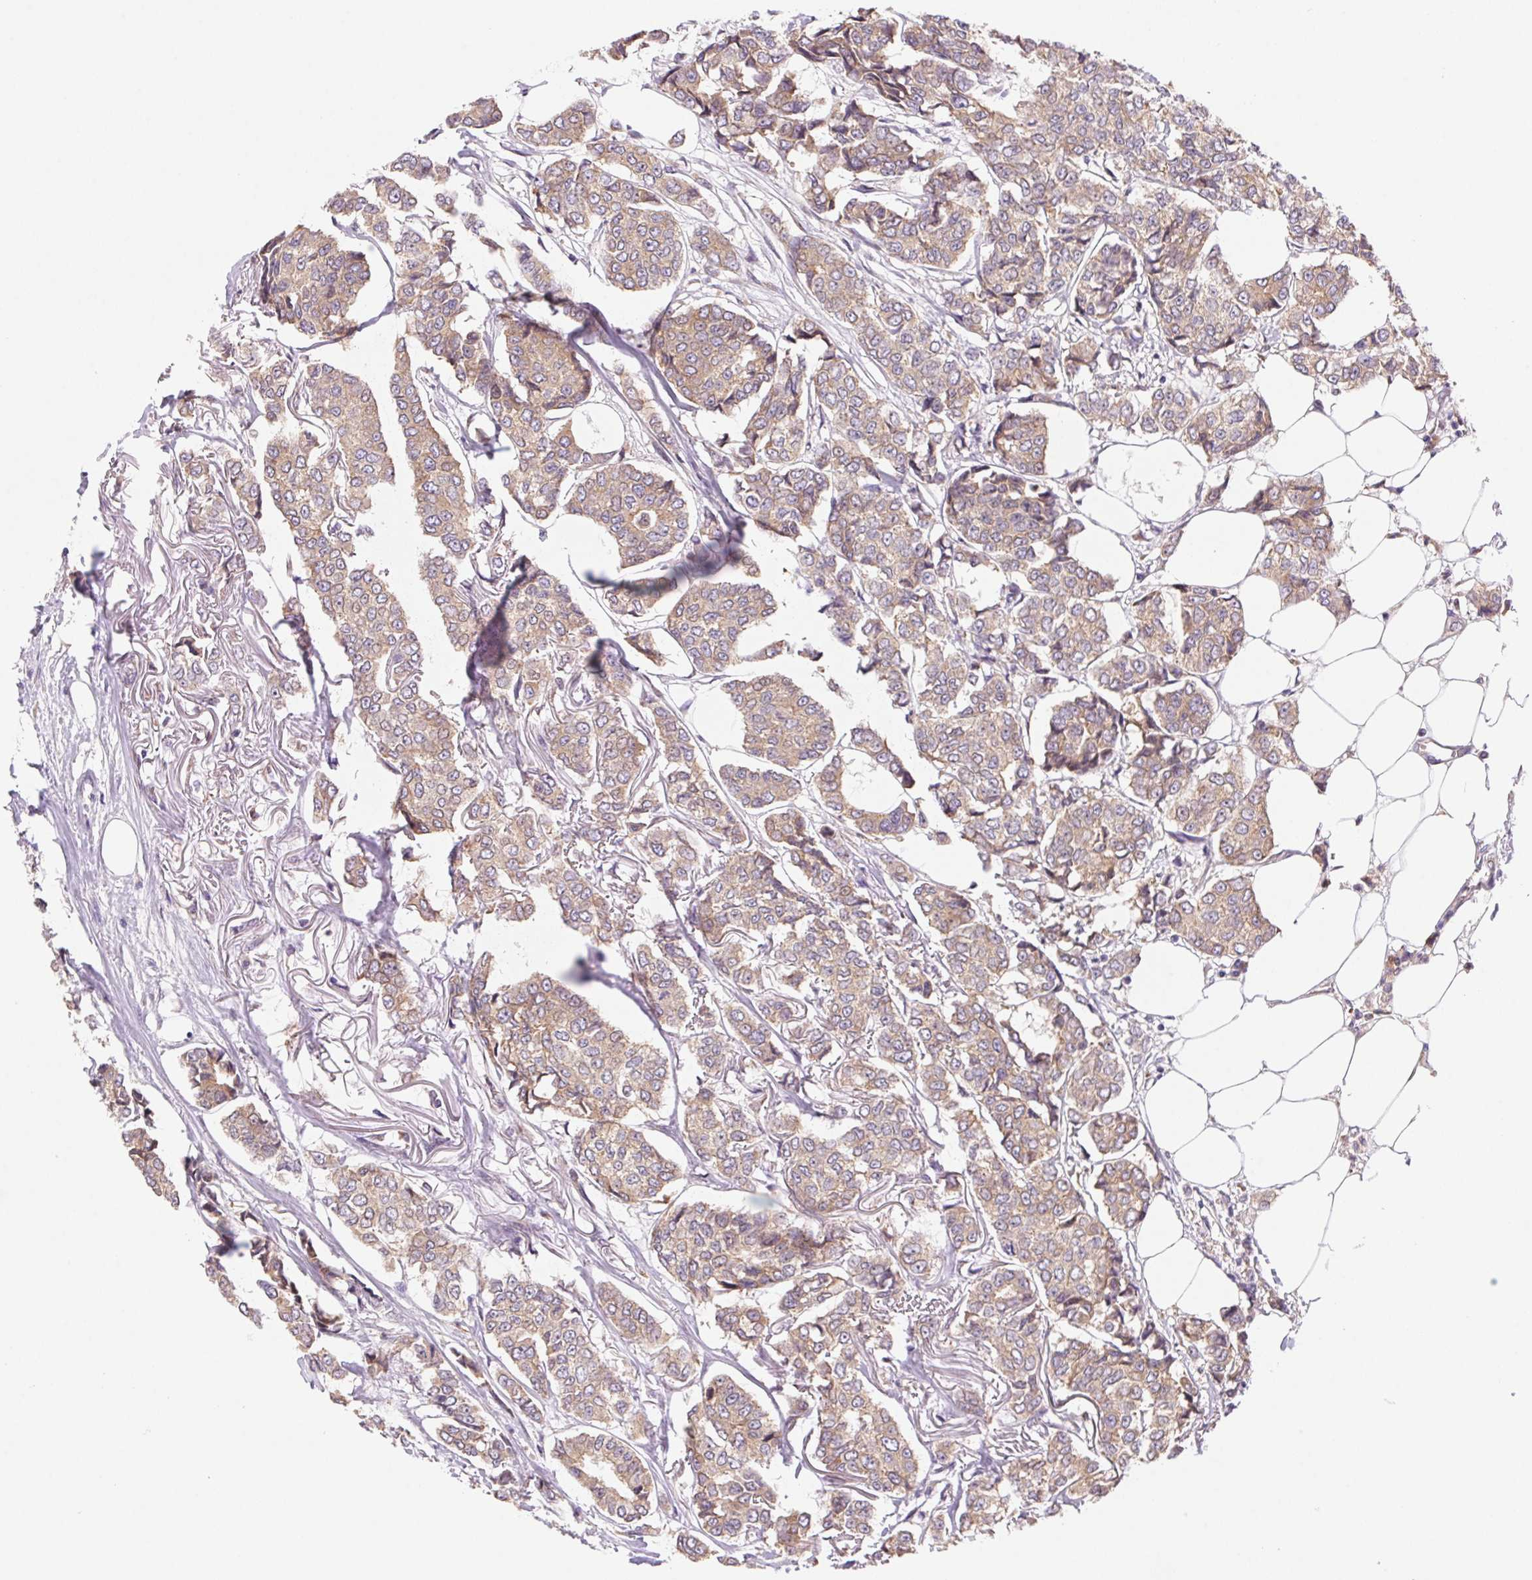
{"staining": {"intensity": "moderate", "quantity": ">75%", "location": "cytoplasmic/membranous"}, "tissue": "breast cancer", "cell_type": "Tumor cells", "image_type": "cancer", "snomed": [{"axis": "morphology", "description": "Duct carcinoma"}, {"axis": "topography", "description": "Breast"}], "caption": "High-power microscopy captured an immunohistochemistry (IHC) image of breast infiltrating ductal carcinoma, revealing moderate cytoplasmic/membranous positivity in approximately >75% of tumor cells. The protein is stained brown, and the nuclei are stained in blue (DAB (3,3'-diaminobenzidine) IHC with brightfield microscopy, high magnification).", "gene": "KLHL20", "patient": {"sex": "female", "age": 94}}